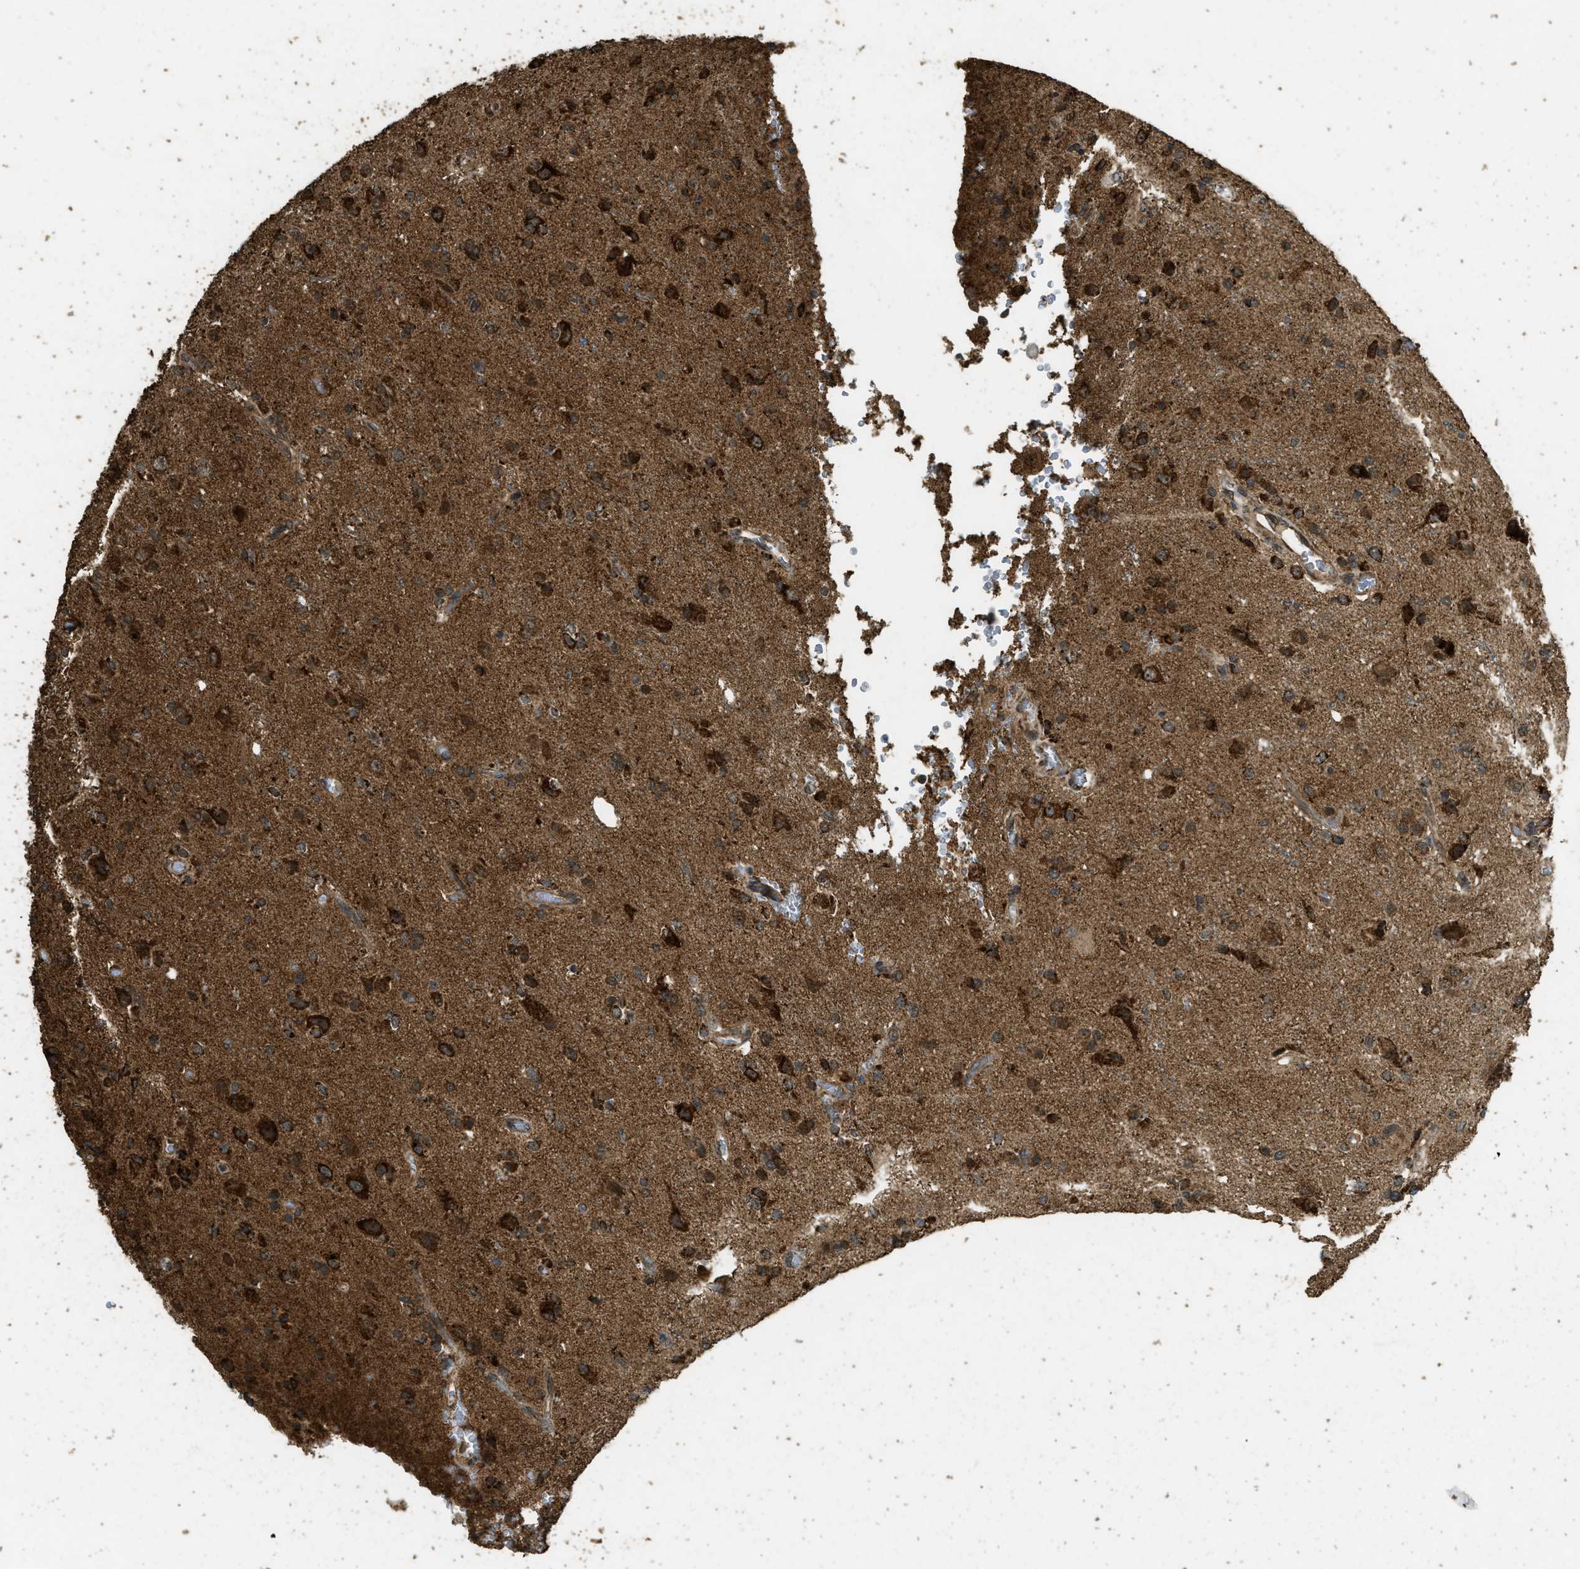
{"staining": {"intensity": "moderate", "quantity": ">75%", "location": "cytoplasmic/membranous"}, "tissue": "glioma", "cell_type": "Tumor cells", "image_type": "cancer", "snomed": [{"axis": "morphology", "description": "Glioma, malignant, High grade"}, {"axis": "topography", "description": "Brain"}], "caption": "DAB (3,3'-diaminobenzidine) immunohistochemical staining of glioma reveals moderate cytoplasmic/membranous protein positivity in about >75% of tumor cells.", "gene": "CTPS1", "patient": {"sex": "male", "age": 47}}